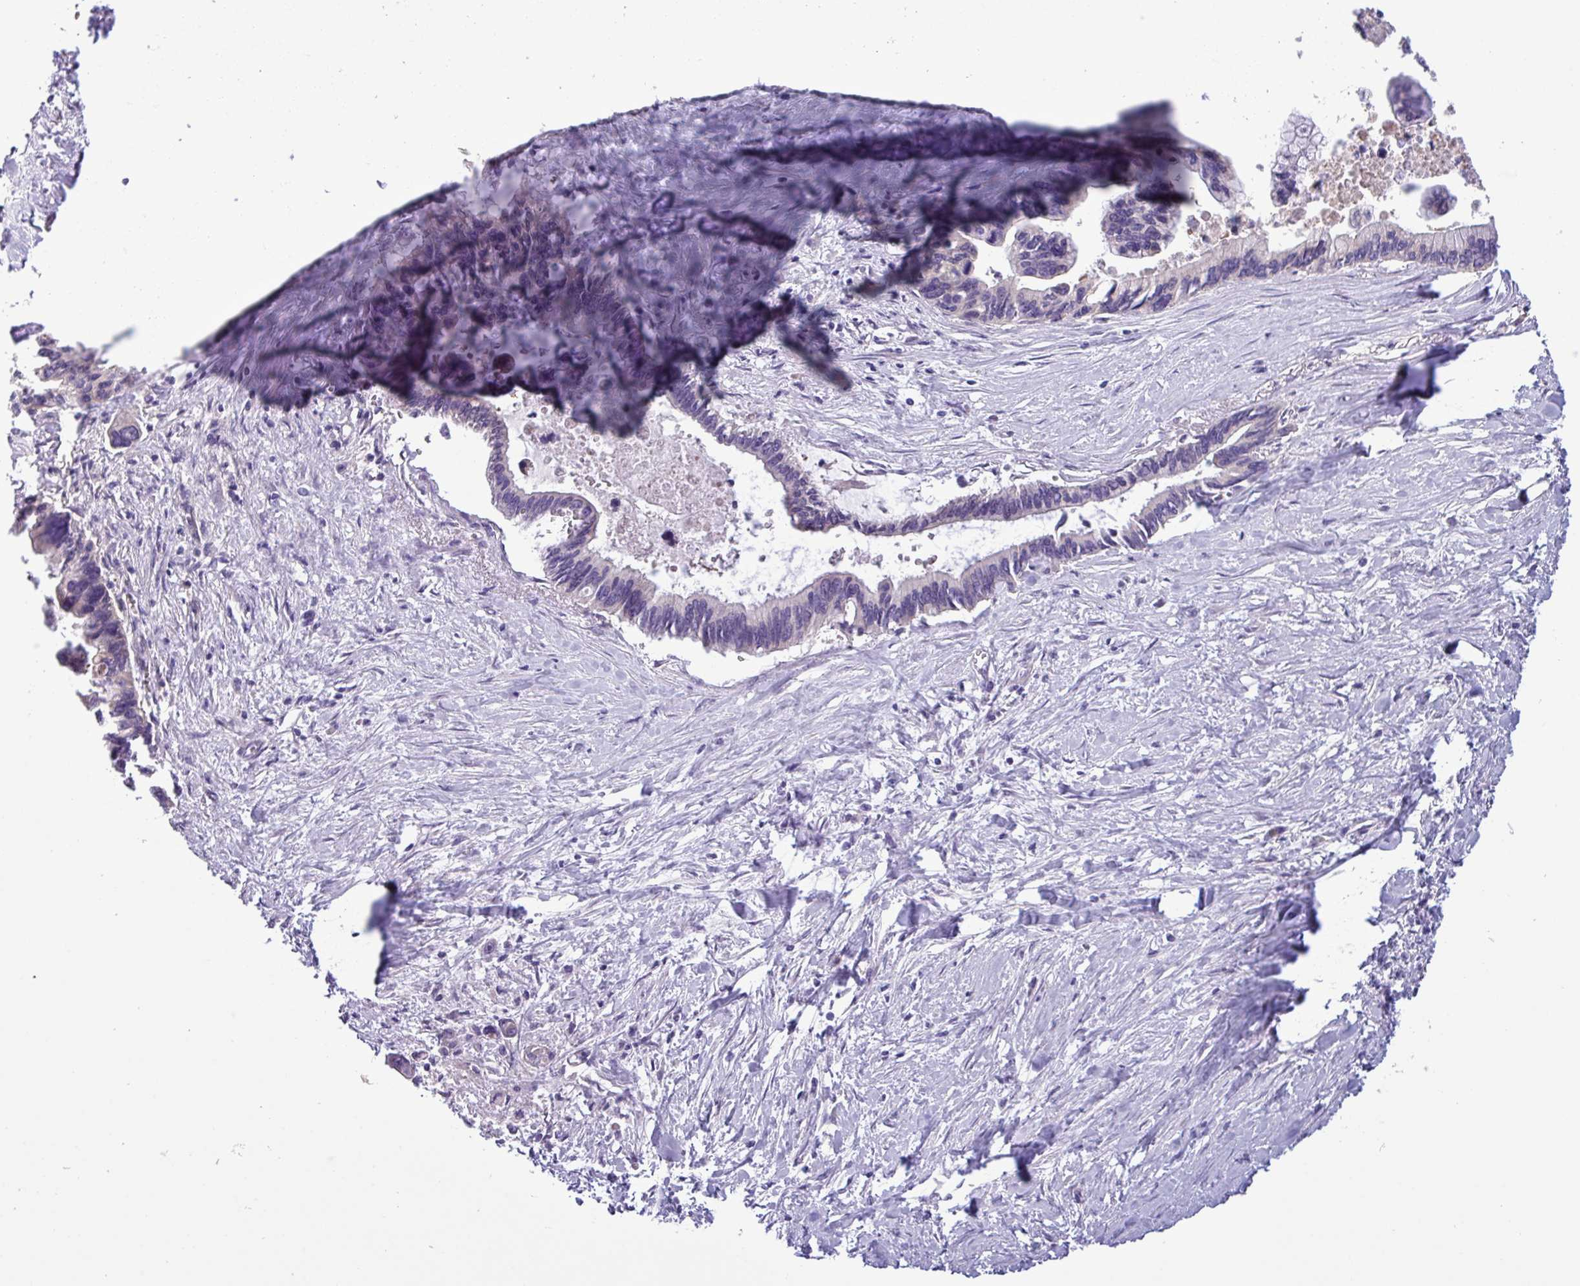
{"staining": {"intensity": "negative", "quantity": "none", "location": "none"}, "tissue": "pancreatic cancer", "cell_type": "Tumor cells", "image_type": "cancer", "snomed": [{"axis": "morphology", "description": "Adenocarcinoma, NOS"}, {"axis": "topography", "description": "Pancreas"}], "caption": "The immunohistochemistry (IHC) micrograph has no significant positivity in tumor cells of pancreatic cancer tissue. (Brightfield microscopy of DAB immunohistochemistry at high magnification).", "gene": "C20orf27", "patient": {"sex": "female", "age": 83}}